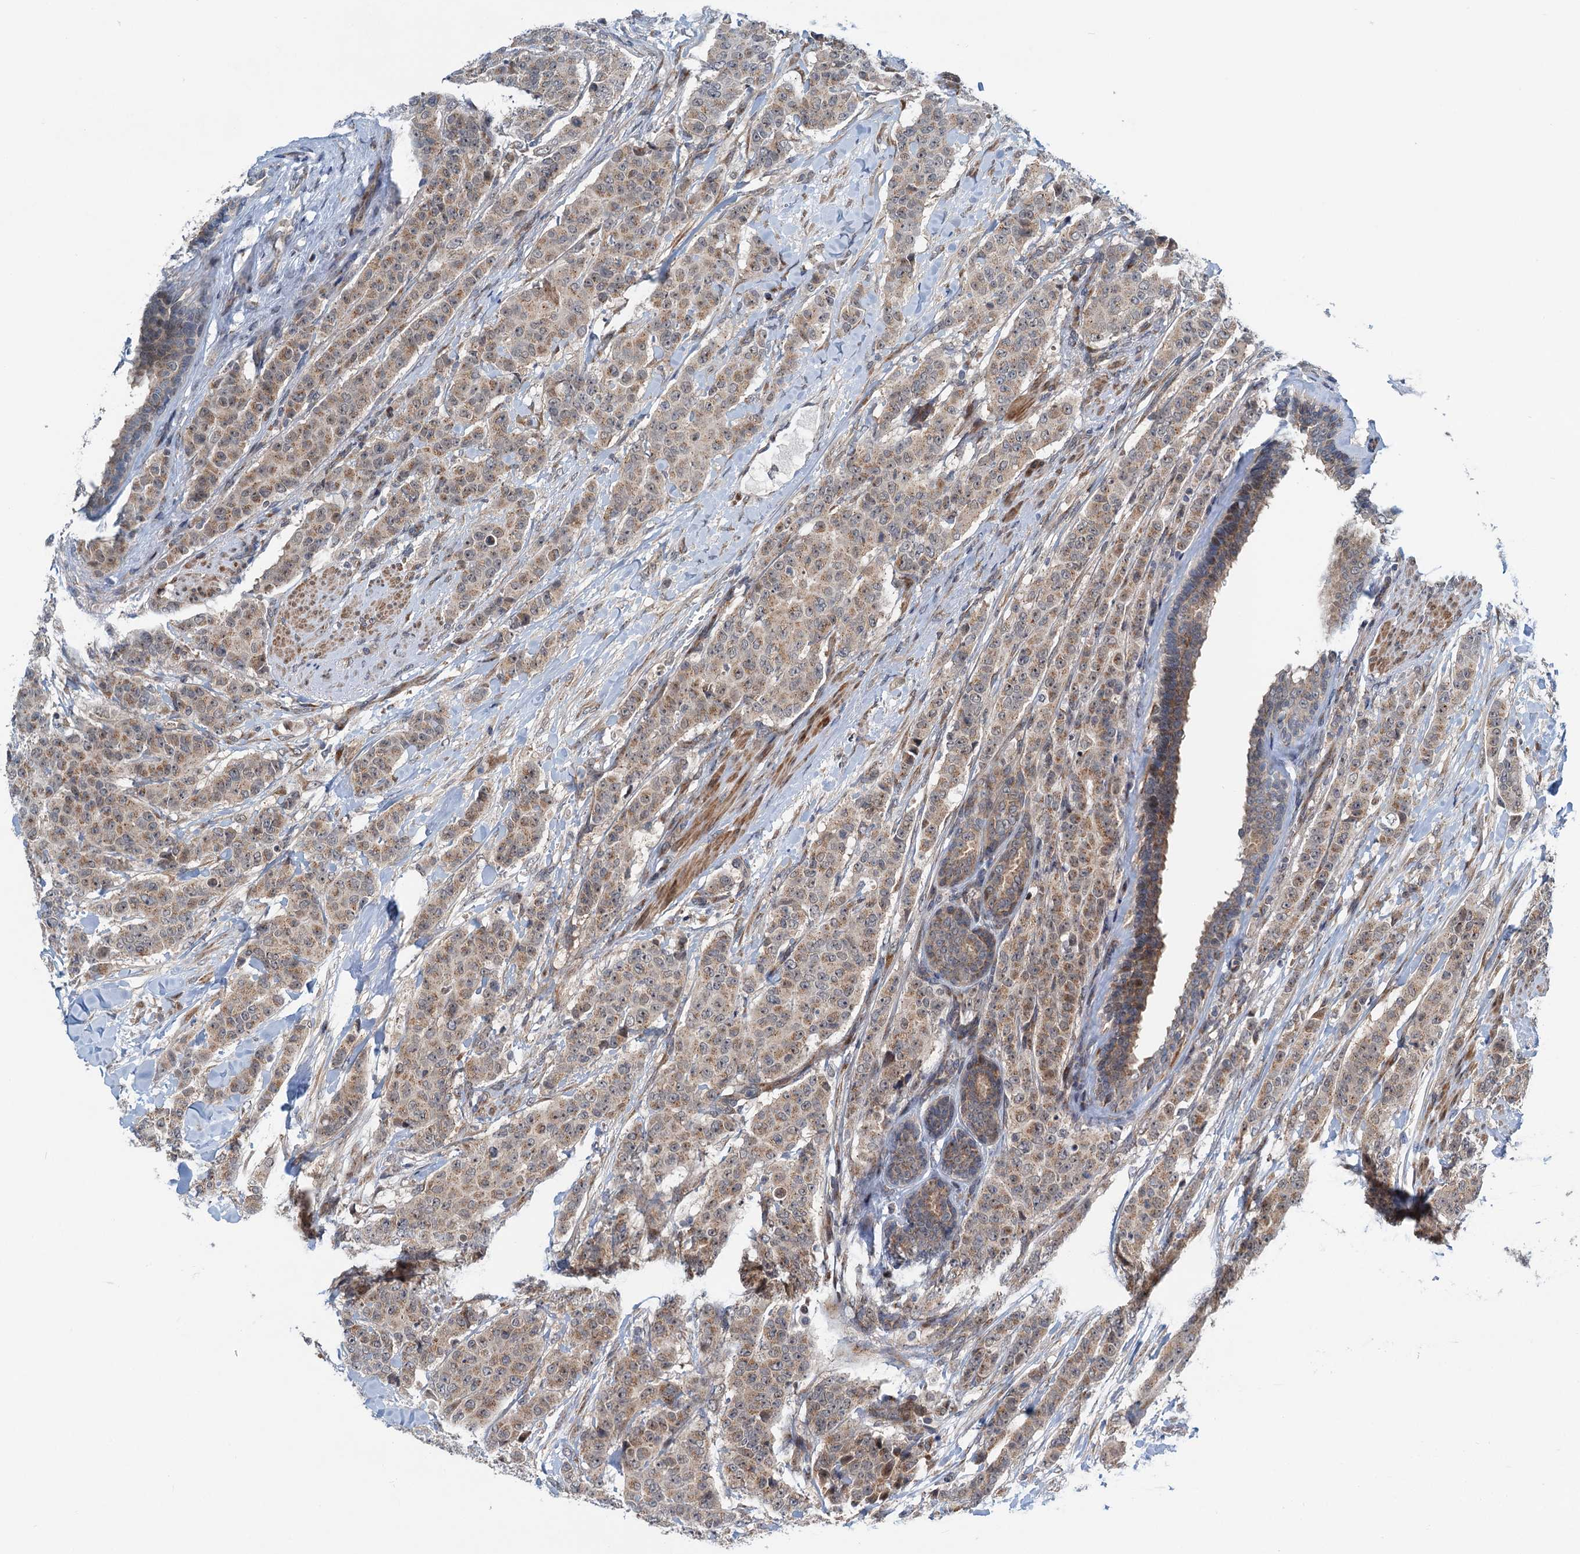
{"staining": {"intensity": "weak", "quantity": "25%-75%", "location": "cytoplasmic/membranous"}, "tissue": "breast cancer", "cell_type": "Tumor cells", "image_type": "cancer", "snomed": [{"axis": "morphology", "description": "Duct carcinoma"}, {"axis": "topography", "description": "Breast"}], "caption": "Immunohistochemical staining of breast cancer displays weak cytoplasmic/membranous protein staining in approximately 25%-75% of tumor cells.", "gene": "DYNC2I2", "patient": {"sex": "female", "age": 40}}